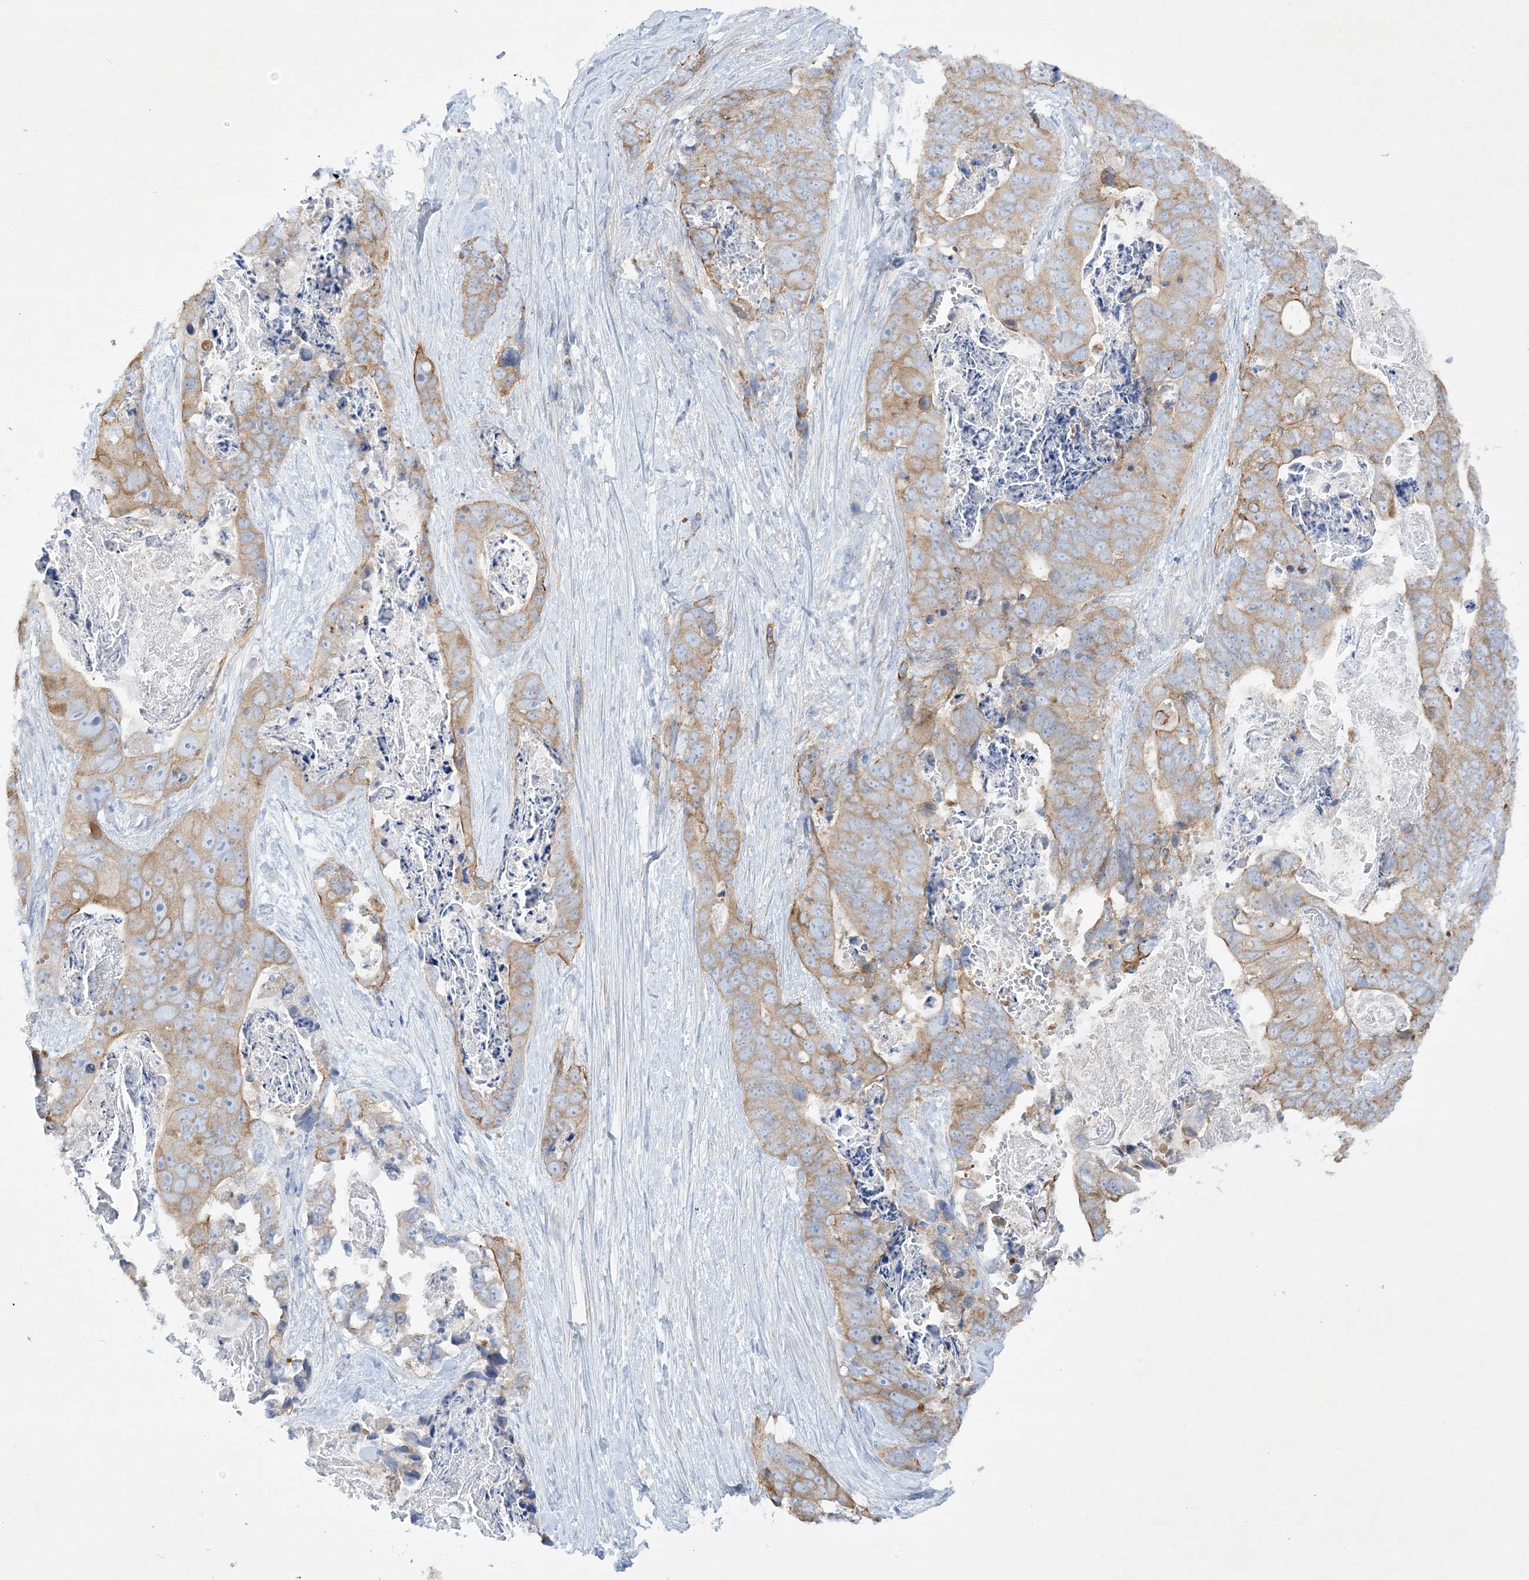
{"staining": {"intensity": "weak", "quantity": ">75%", "location": "cytoplasmic/membranous"}, "tissue": "stomach cancer", "cell_type": "Tumor cells", "image_type": "cancer", "snomed": [{"axis": "morphology", "description": "Adenocarcinoma, NOS"}, {"axis": "topography", "description": "Stomach"}], "caption": "Immunohistochemistry (IHC) of human stomach adenocarcinoma exhibits low levels of weak cytoplasmic/membranous expression in about >75% of tumor cells.", "gene": "FARSB", "patient": {"sex": "female", "age": 89}}